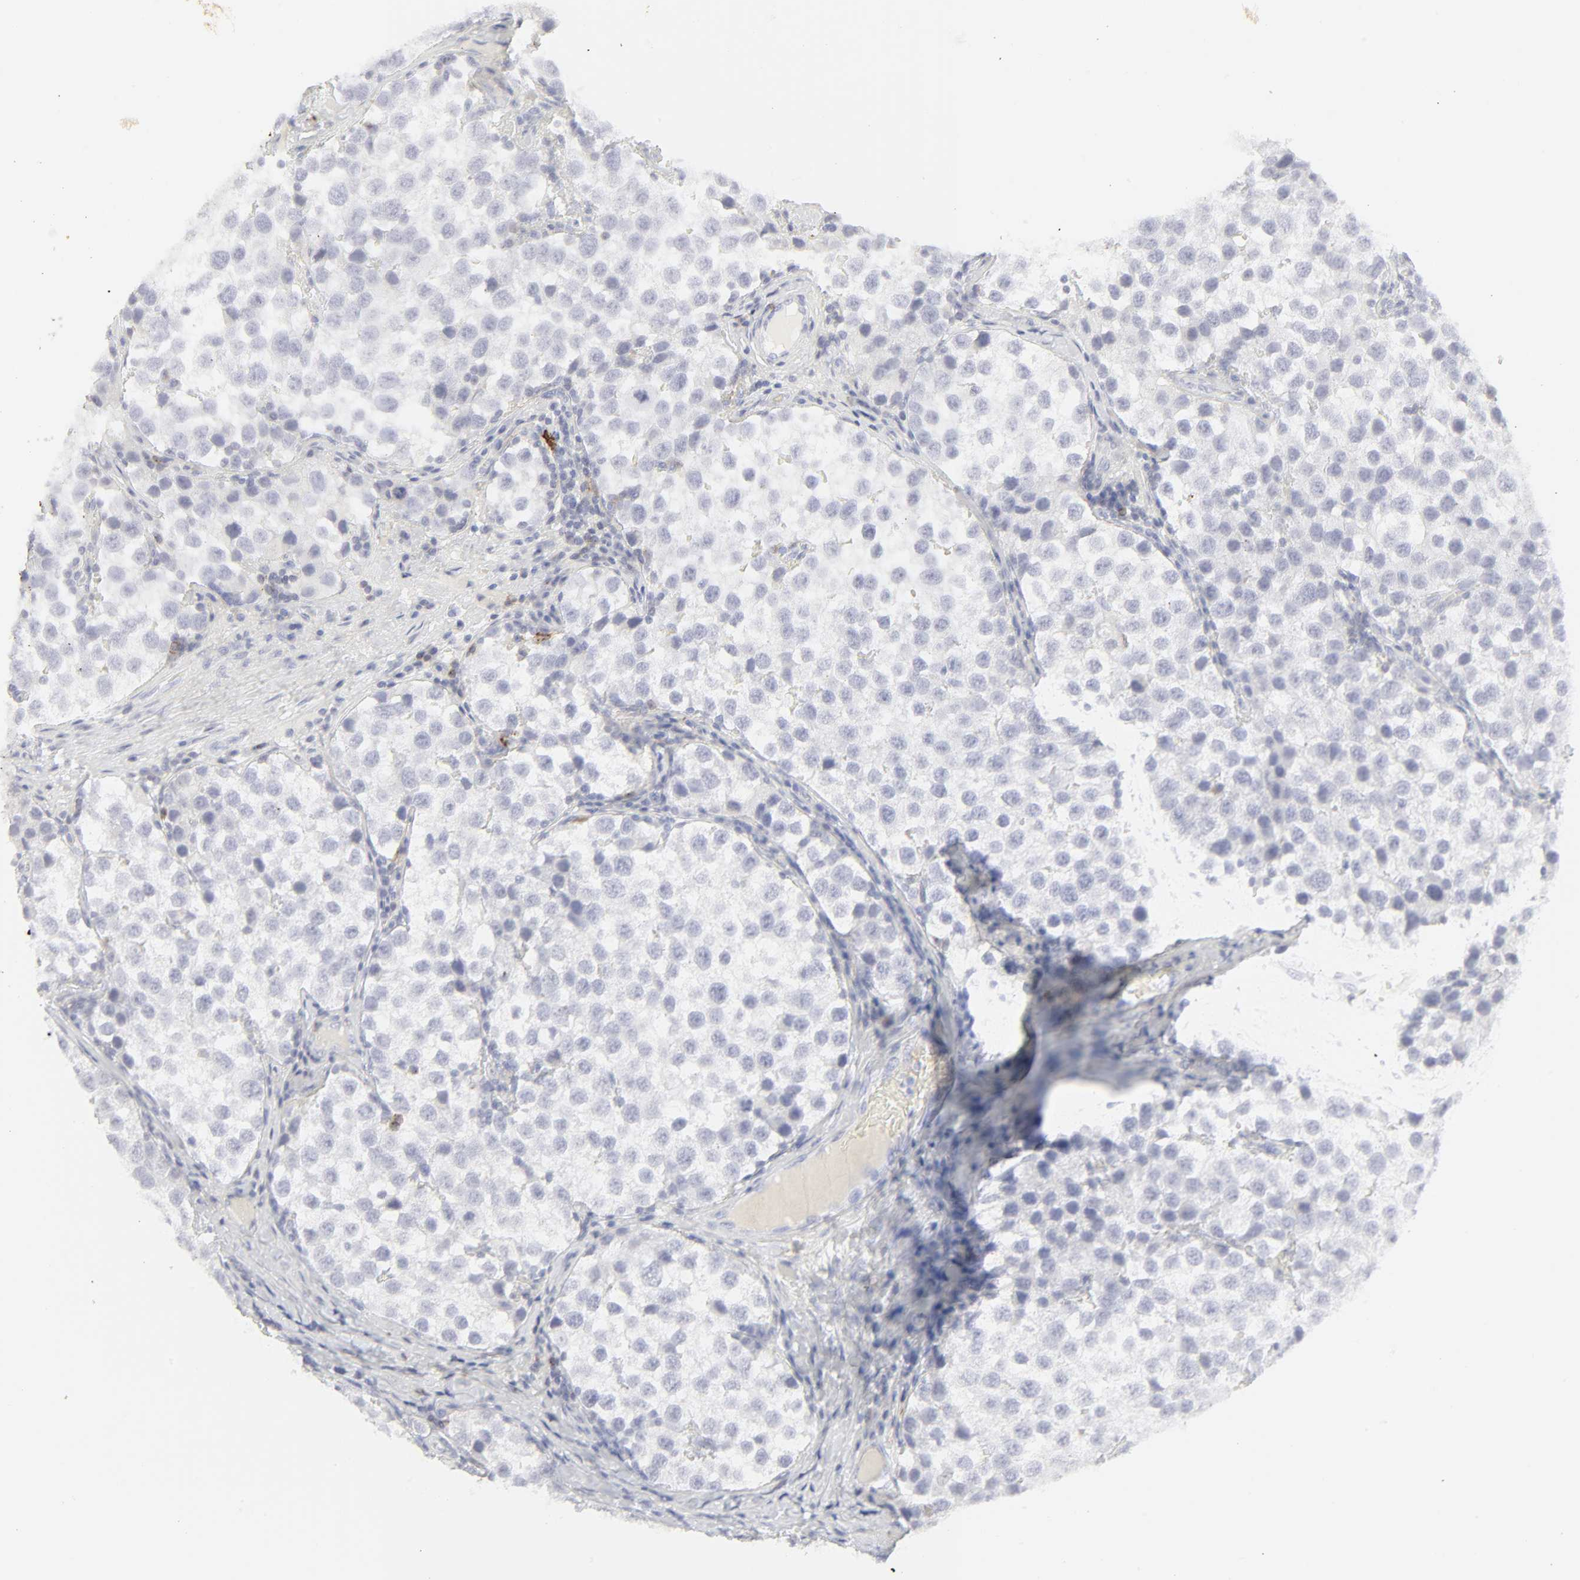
{"staining": {"intensity": "negative", "quantity": "none", "location": "none"}, "tissue": "testis cancer", "cell_type": "Tumor cells", "image_type": "cancer", "snomed": [{"axis": "morphology", "description": "Seminoma, NOS"}, {"axis": "topography", "description": "Testis"}], "caption": "Protein analysis of testis seminoma exhibits no significant positivity in tumor cells. Brightfield microscopy of immunohistochemistry stained with DAB (brown) and hematoxylin (blue), captured at high magnification.", "gene": "CCR7", "patient": {"sex": "male", "age": 39}}